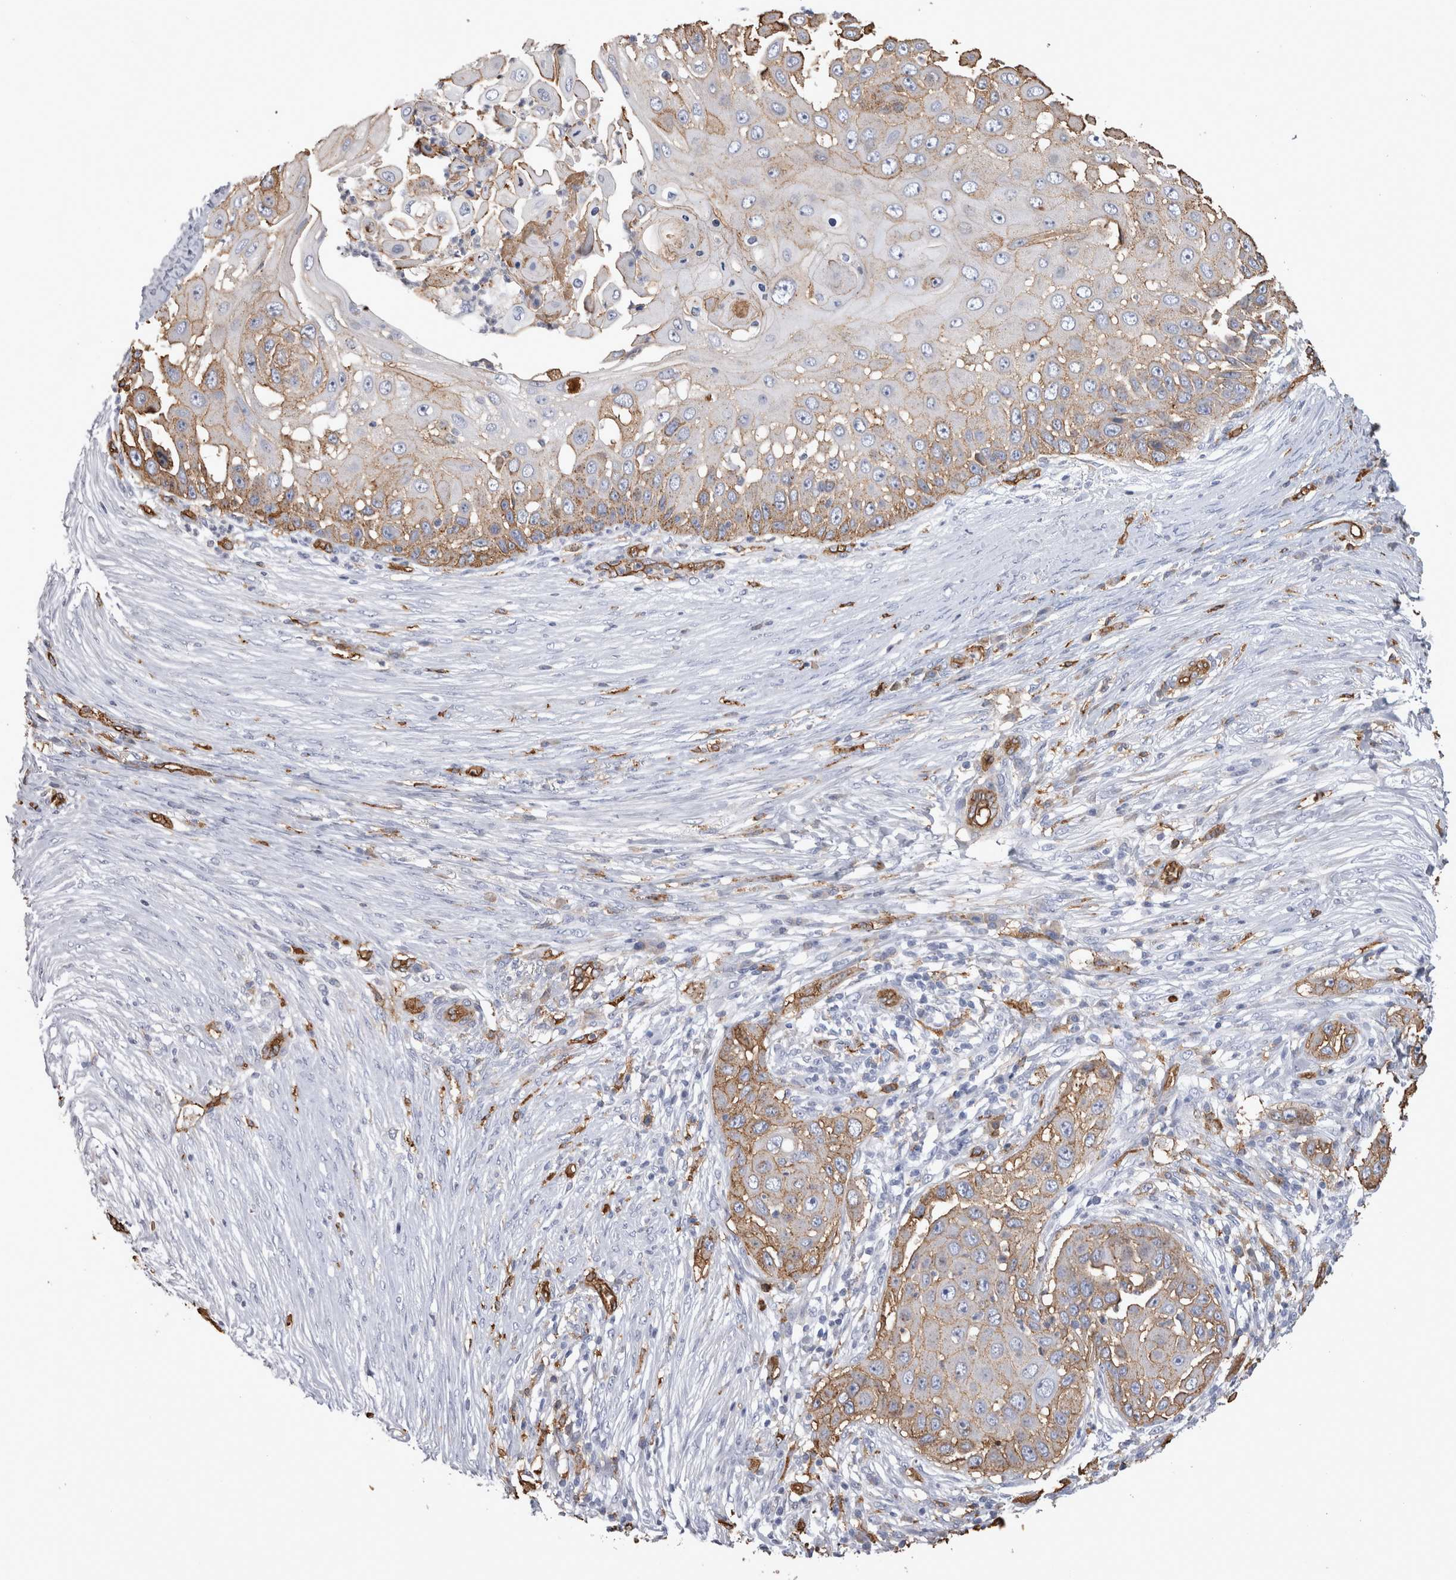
{"staining": {"intensity": "moderate", "quantity": "25%-75%", "location": "cytoplasmic/membranous"}, "tissue": "skin cancer", "cell_type": "Tumor cells", "image_type": "cancer", "snomed": [{"axis": "morphology", "description": "Squamous cell carcinoma, NOS"}, {"axis": "topography", "description": "Skin"}], "caption": "Squamous cell carcinoma (skin) stained with a protein marker displays moderate staining in tumor cells.", "gene": "IL17RC", "patient": {"sex": "female", "age": 44}}